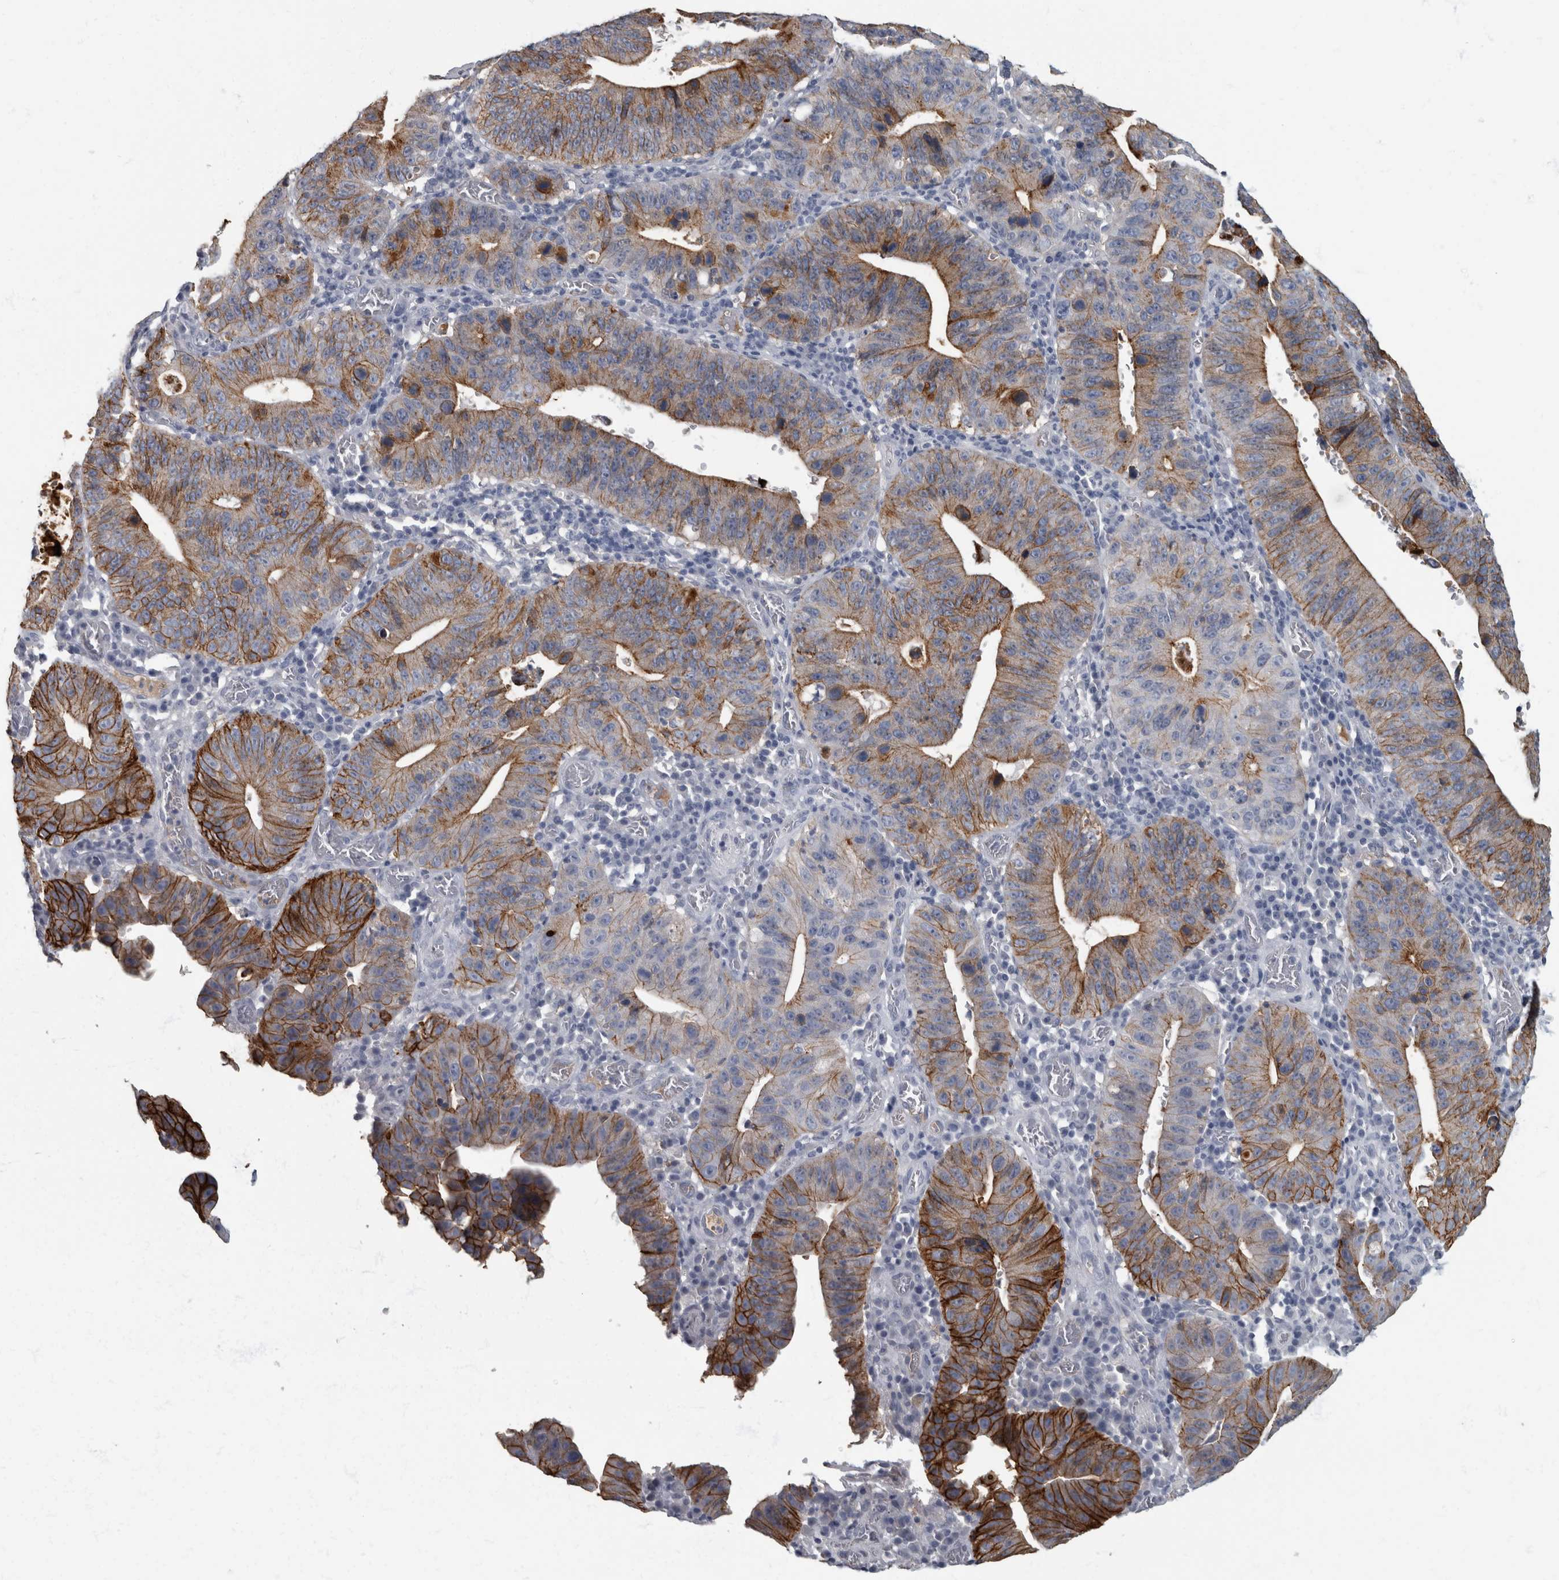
{"staining": {"intensity": "strong", "quantity": ">75%", "location": "cytoplasmic/membranous"}, "tissue": "stomach cancer", "cell_type": "Tumor cells", "image_type": "cancer", "snomed": [{"axis": "morphology", "description": "Adenocarcinoma, NOS"}, {"axis": "topography", "description": "Stomach"}], "caption": "High-magnification brightfield microscopy of adenocarcinoma (stomach) stained with DAB (3,3'-diaminobenzidine) (brown) and counterstained with hematoxylin (blue). tumor cells exhibit strong cytoplasmic/membranous expression is seen in approximately>75% of cells. The staining was performed using DAB to visualize the protein expression in brown, while the nuclei were stained in blue with hematoxylin (Magnification: 20x).", "gene": "DSG2", "patient": {"sex": "male", "age": 59}}